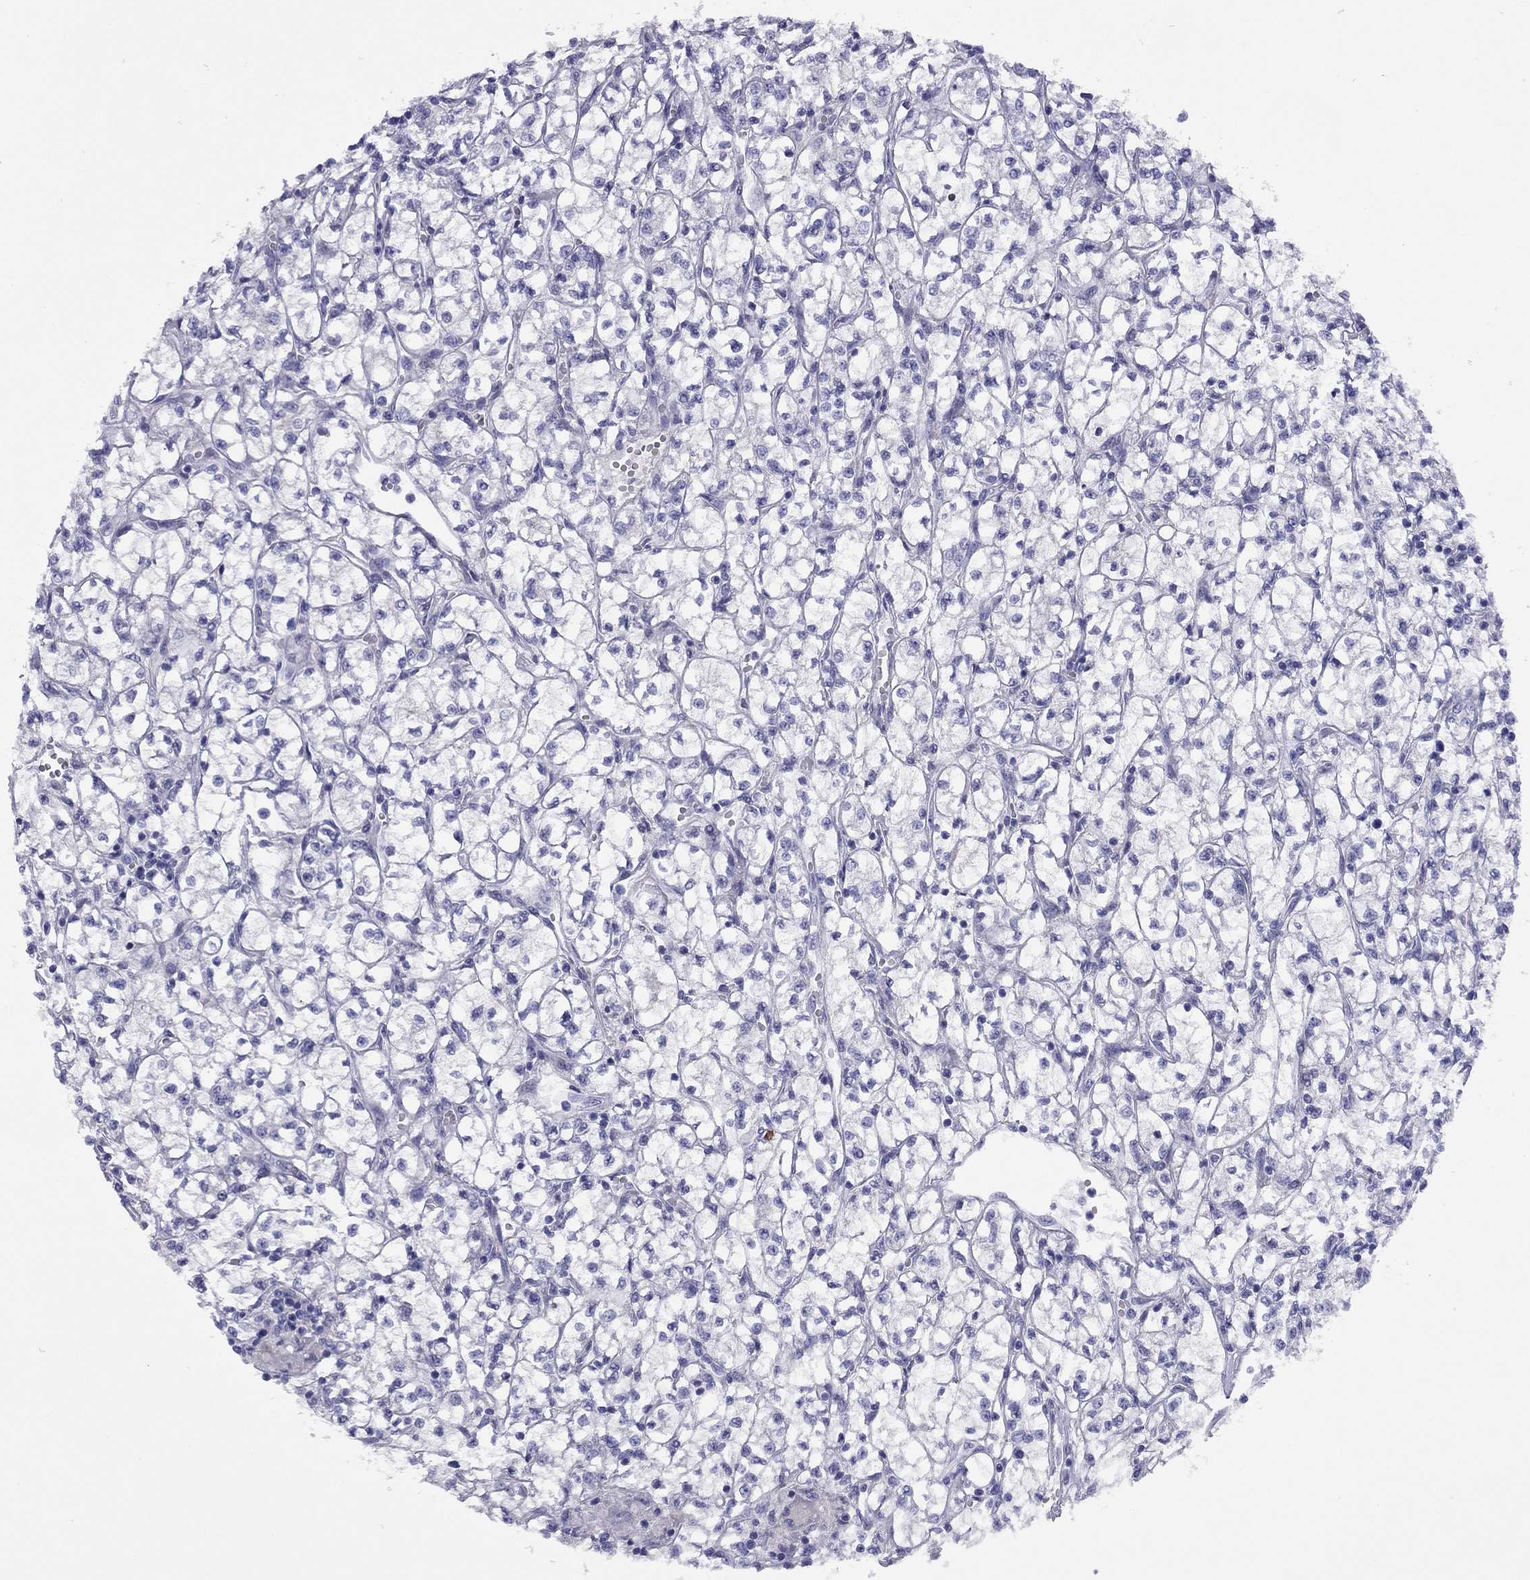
{"staining": {"intensity": "negative", "quantity": "none", "location": "none"}, "tissue": "renal cancer", "cell_type": "Tumor cells", "image_type": "cancer", "snomed": [{"axis": "morphology", "description": "Adenocarcinoma, NOS"}, {"axis": "topography", "description": "Kidney"}], "caption": "Immunohistochemistry histopathology image of neoplastic tissue: human adenocarcinoma (renal) stained with DAB exhibits no significant protein staining in tumor cells. (Stains: DAB (3,3'-diaminobenzidine) immunohistochemistry with hematoxylin counter stain, Microscopy: brightfield microscopy at high magnification).", "gene": "CMYA5", "patient": {"sex": "female", "age": 64}}